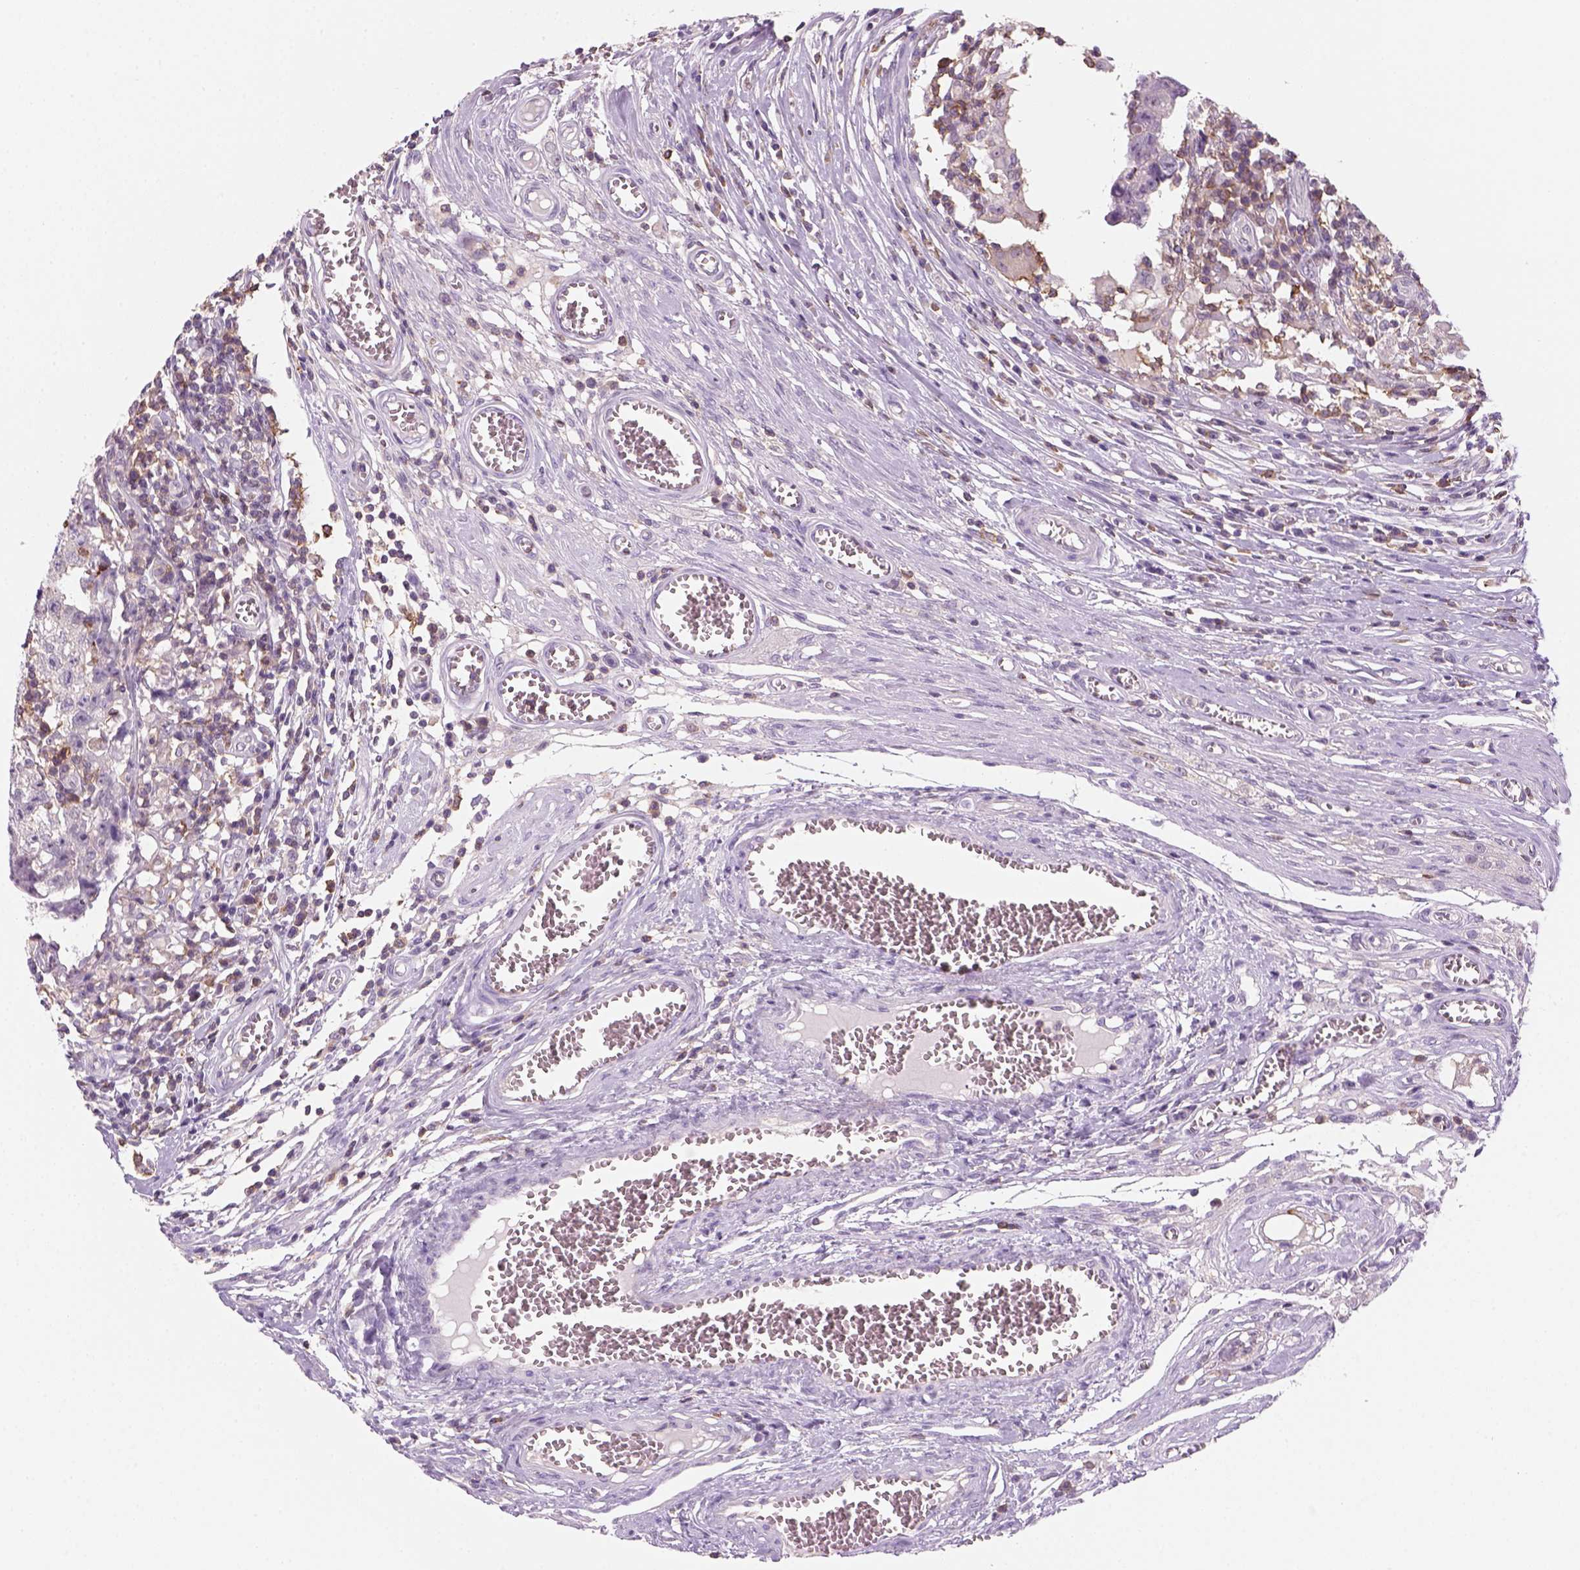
{"staining": {"intensity": "negative", "quantity": "none", "location": "none"}, "tissue": "testis cancer", "cell_type": "Tumor cells", "image_type": "cancer", "snomed": [{"axis": "morphology", "description": "Carcinoma, Embryonal, NOS"}, {"axis": "topography", "description": "Testis"}], "caption": "Testis embryonal carcinoma stained for a protein using immunohistochemistry exhibits no expression tumor cells.", "gene": "GOT1", "patient": {"sex": "male", "age": 36}}